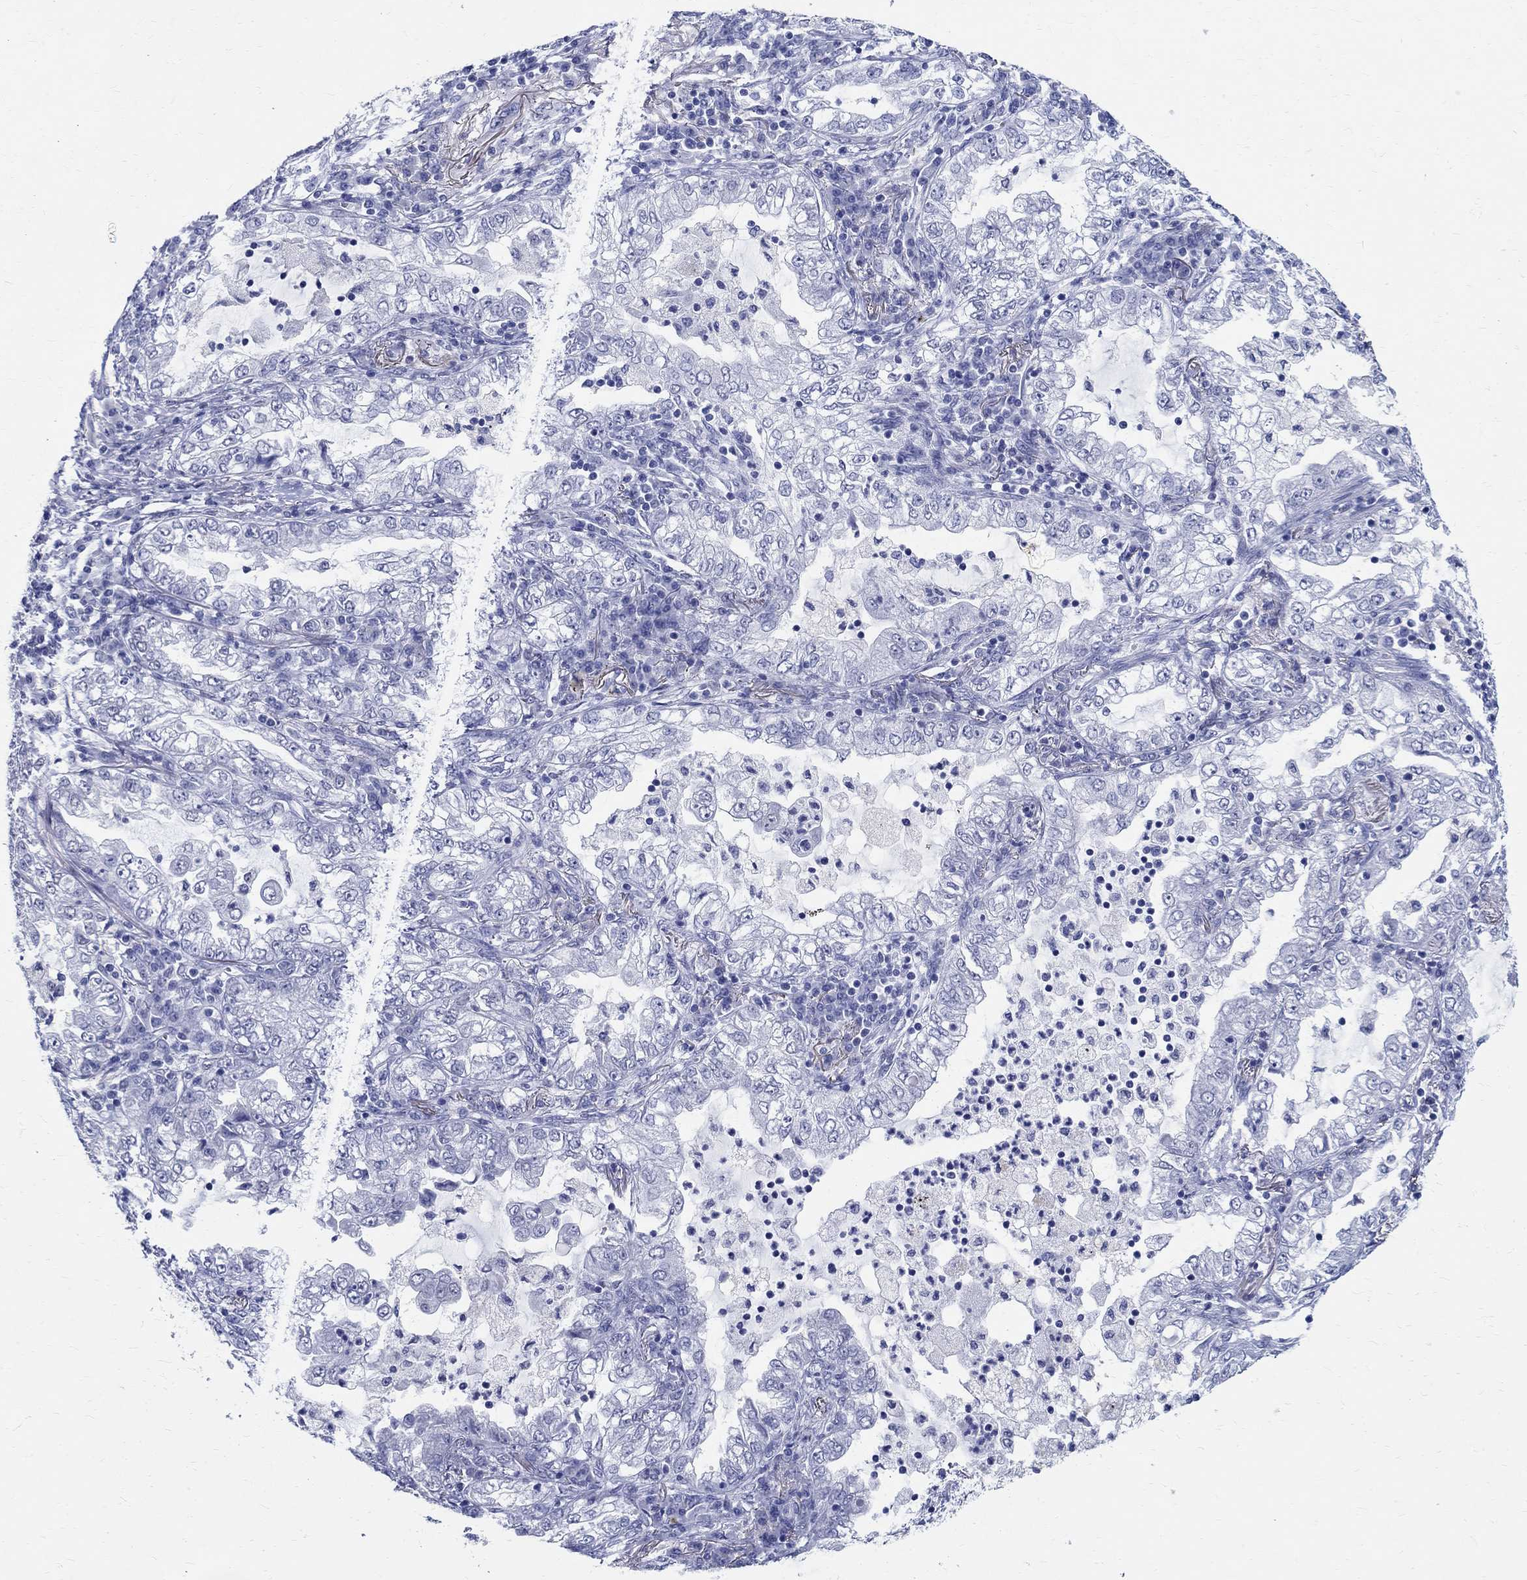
{"staining": {"intensity": "negative", "quantity": "none", "location": "none"}, "tissue": "lung cancer", "cell_type": "Tumor cells", "image_type": "cancer", "snomed": [{"axis": "morphology", "description": "Adenocarcinoma, NOS"}, {"axis": "topography", "description": "Lung"}], "caption": "This photomicrograph is of lung adenocarcinoma stained with immunohistochemistry (IHC) to label a protein in brown with the nuclei are counter-stained blue. There is no positivity in tumor cells.", "gene": "TSPAN16", "patient": {"sex": "female", "age": 73}}